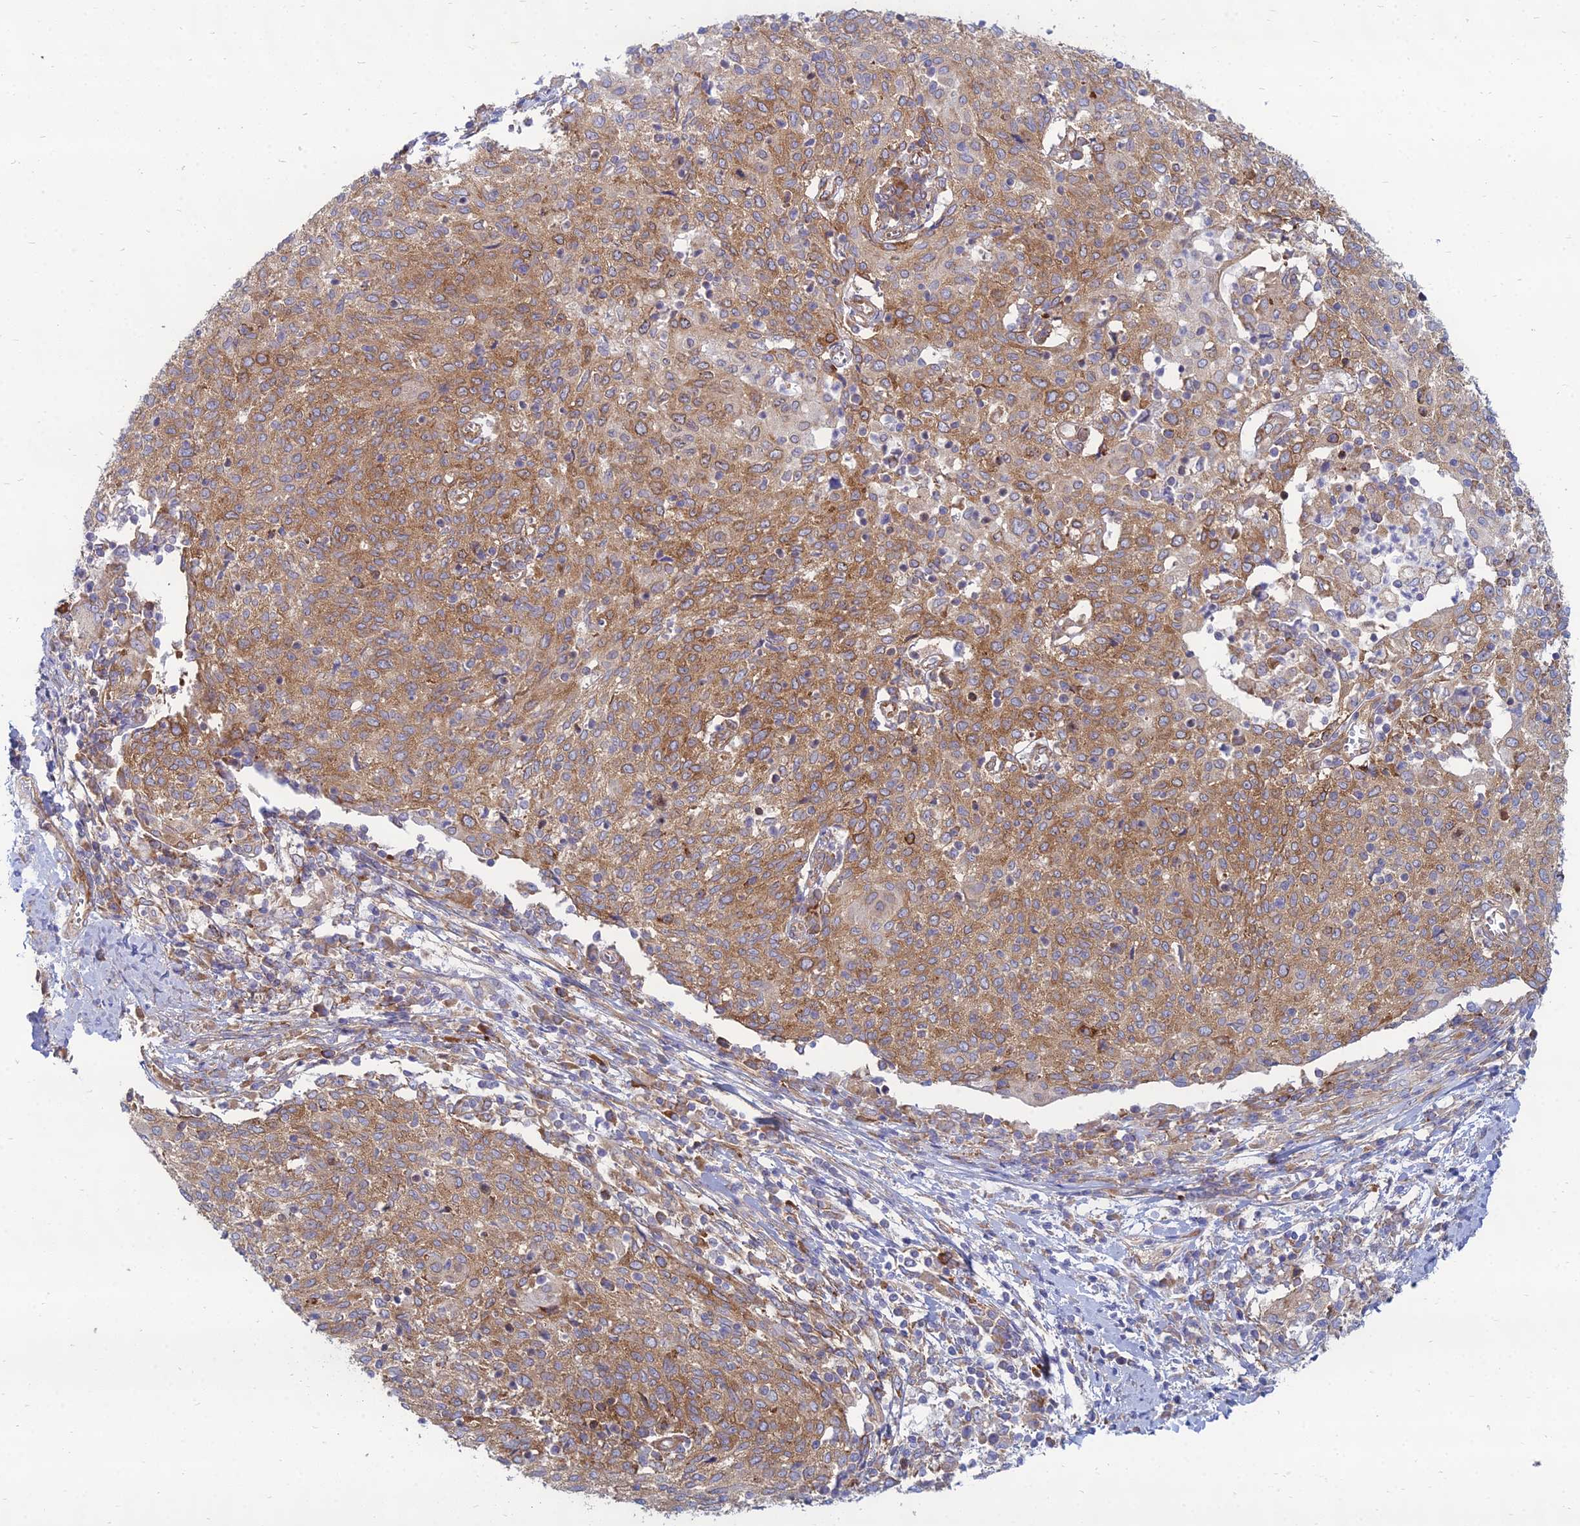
{"staining": {"intensity": "moderate", "quantity": ">75%", "location": "cytoplasmic/membranous"}, "tissue": "cervical cancer", "cell_type": "Tumor cells", "image_type": "cancer", "snomed": [{"axis": "morphology", "description": "Squamous cell carcinoma, NOS"}, {"axis": "topography", "description": "Cervix"}], "caption": "Approximately >75% of tumor cells in human cervical cancer (squamous cell carcinoma) demonstrate moderate cytoplasmic/membranous protein expression as visualized by brown immunohistochemical staining.", "gene": "TXLNA", "patient": {"sex": "female", "age": 52}}